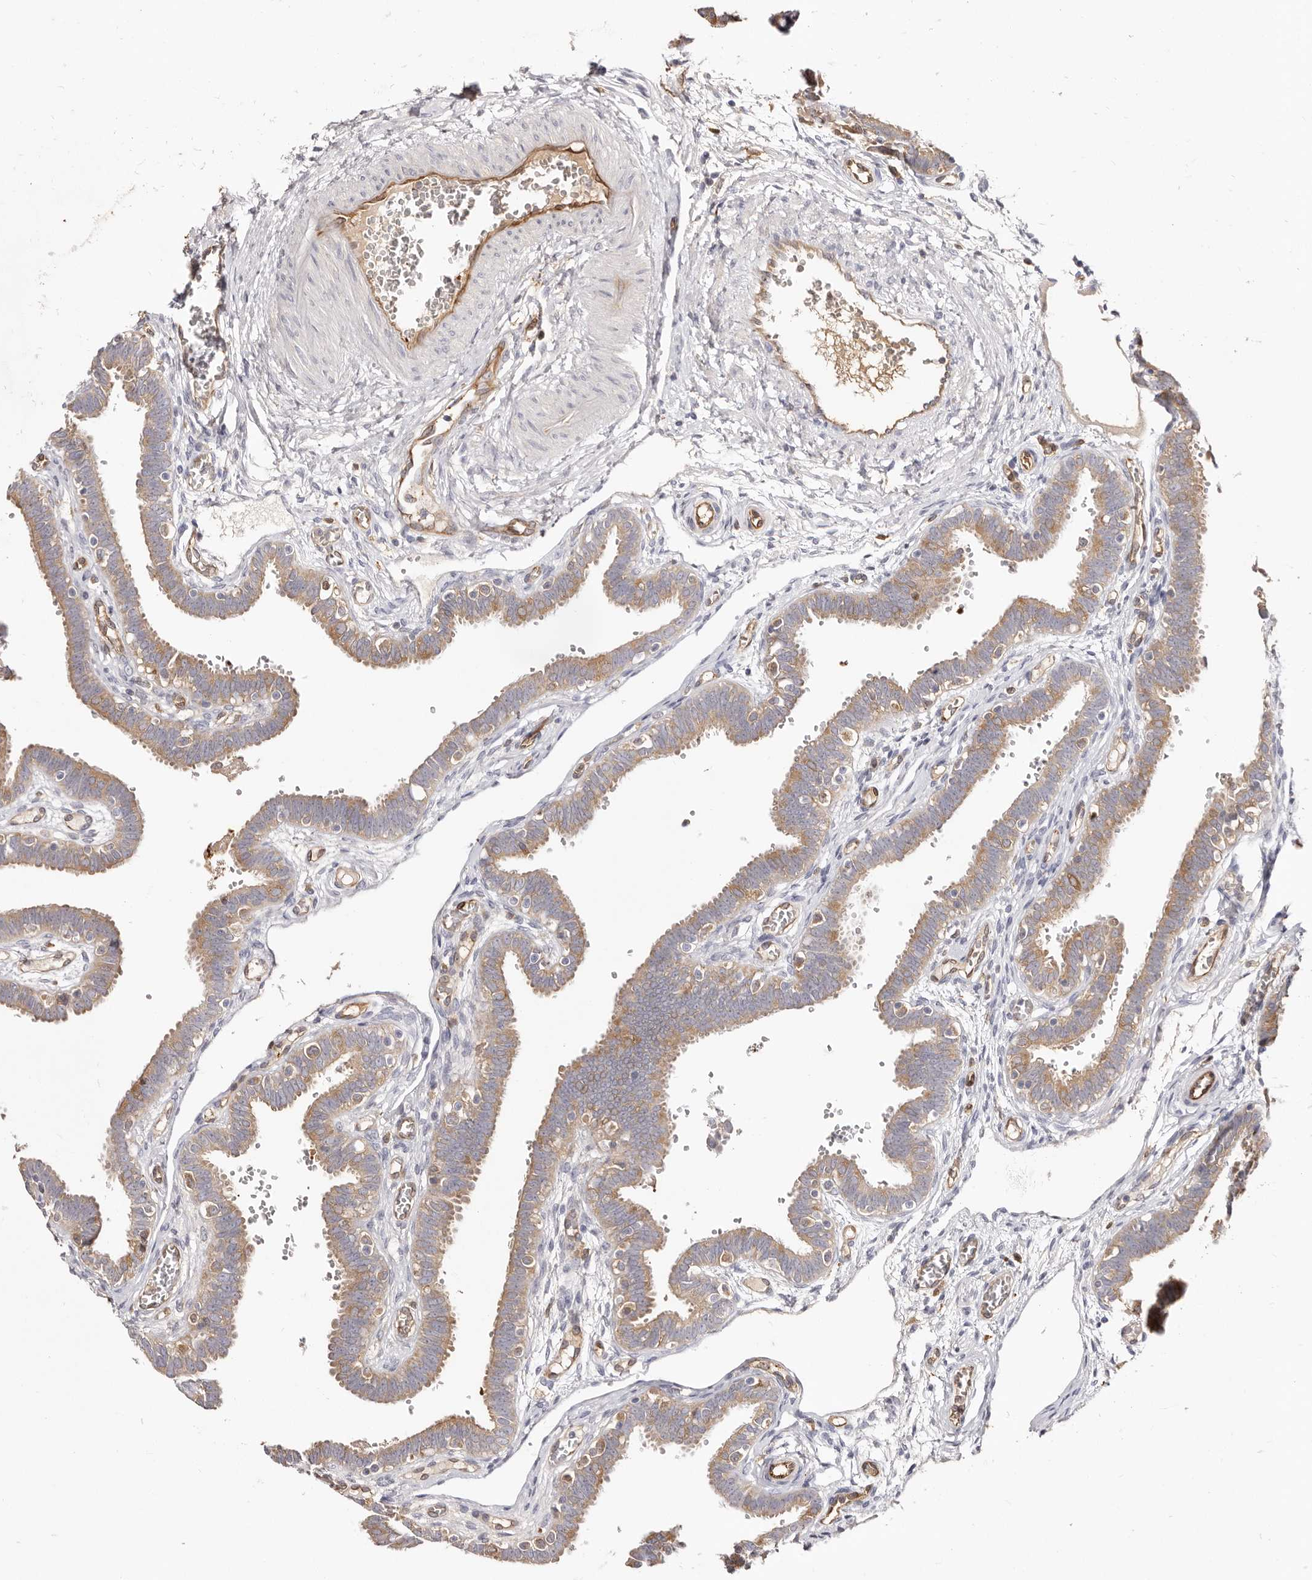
{"staining": {"intensity": "moderate", "quantity": ">75%", "location": "cytoplasmic/membranous"}, "tissue": "fallopian tube", "cell_type": "Glandular cells", "image_type": "normal", "snomed": [{"axis": "morphology", "description": "Normal tissue, NOS"}, {"axis": "topography", "description": "Fallopian tube"}, {"axis": "topography", "description": "Placenta"}], "caption": "High-magnification brightfield microscopy of normal fallopian tube stained with DAB (3,3'-diaminobenzidine) (brown) and counterstained with hematoxylin (blue). glandular cells exhibit moderate cytoplasmic/membranous positivity is present in approximately>75% of cells.", "gene": "LAP3", "patient": {"sex": "female", "age": 32}}